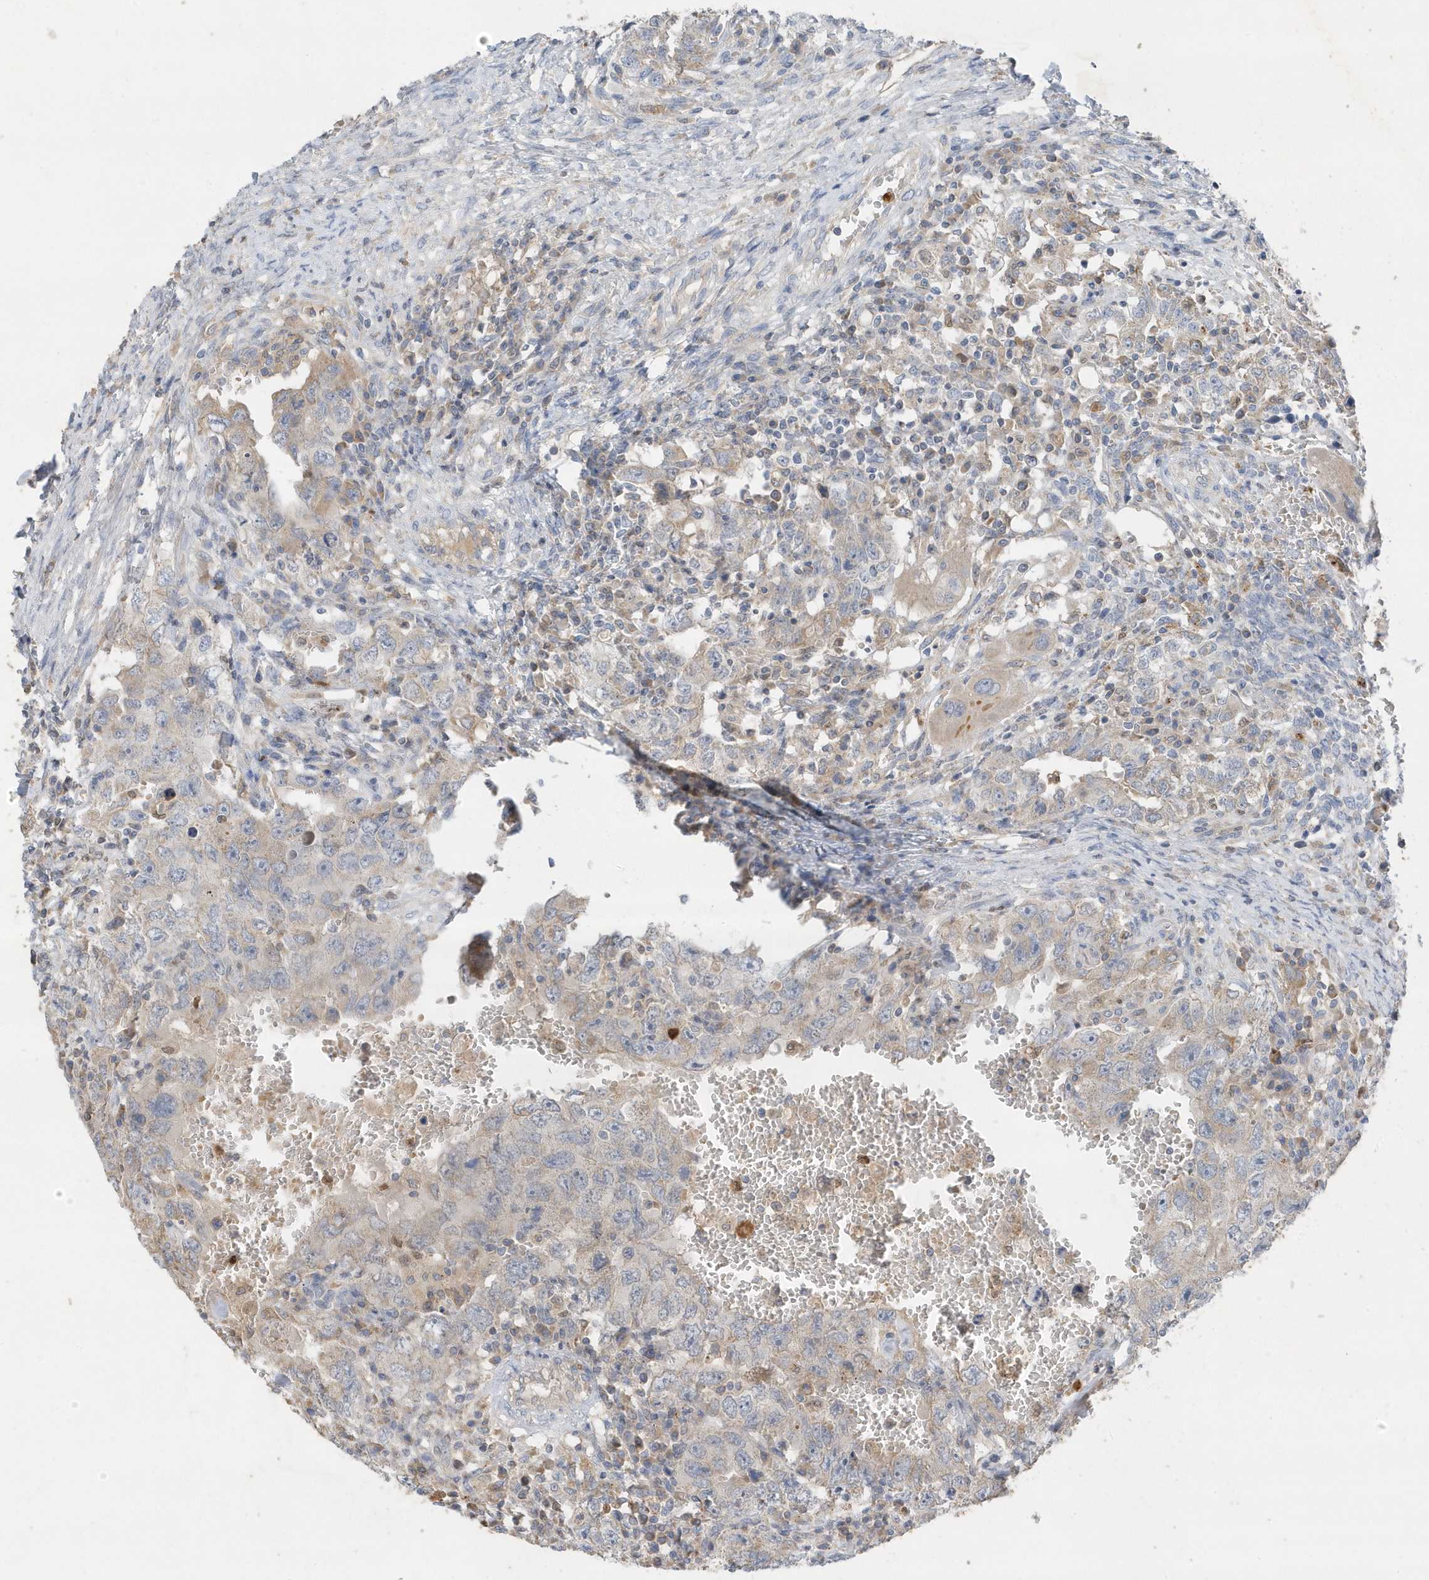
{"staining": {"intensity": "negative", "quantity": "none", "location": "none"}, "tissue": "testis cancer", "cell_type": "Tumor cells", "image_type": "cancer", "snomed": [{"axis": "morphology", "description": "Carcinoma, Embryonal, NOS"}, {"axis": "topography", "description": "Testis"}], "caption": "Human testis cancer stained for a protein using immunohistochemistry displays no expression in tumor cells.", "gene": "DPP9", "patient": {"sex": "male", "age": 26}}